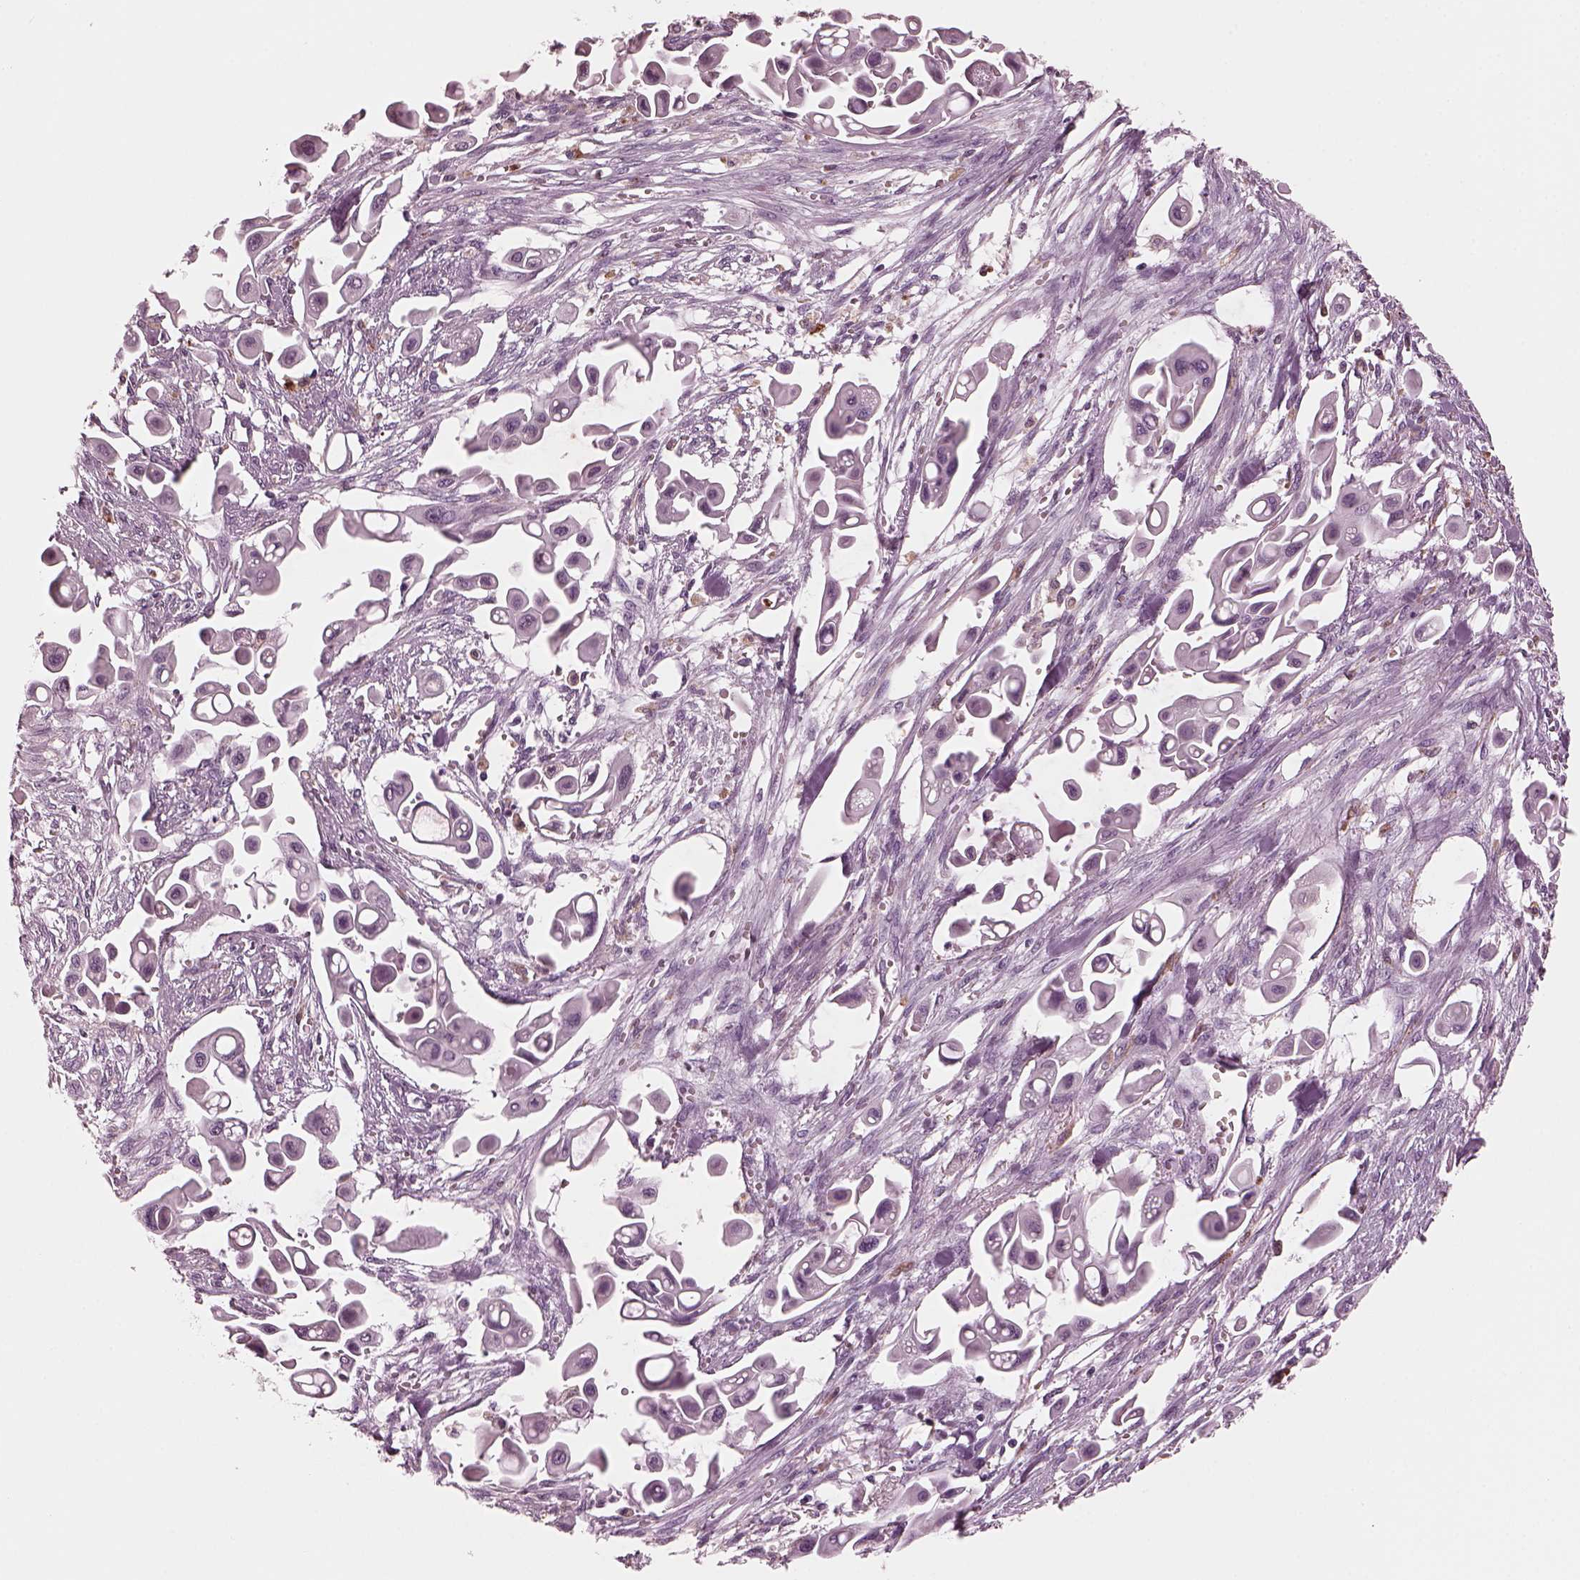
{"staining": {"intensity": "negative", "quantity": "none", "location": "none"}, "tissue": "pancreatic cancer", "cell_type": "Tumor cells", "image_type": "cancer", "snomed": [{"axis": "morphology", "description": "Adenocarcinoma, NOS"}, {"axis": "topography", "description": "Pancreas"}], "caption": "Protein analysis of pancreatic adenocarcinoma displays no significant positivity in tumor cells.", "gene": "SLAMF8", "patient": {"sex": "male", "age": 50}}